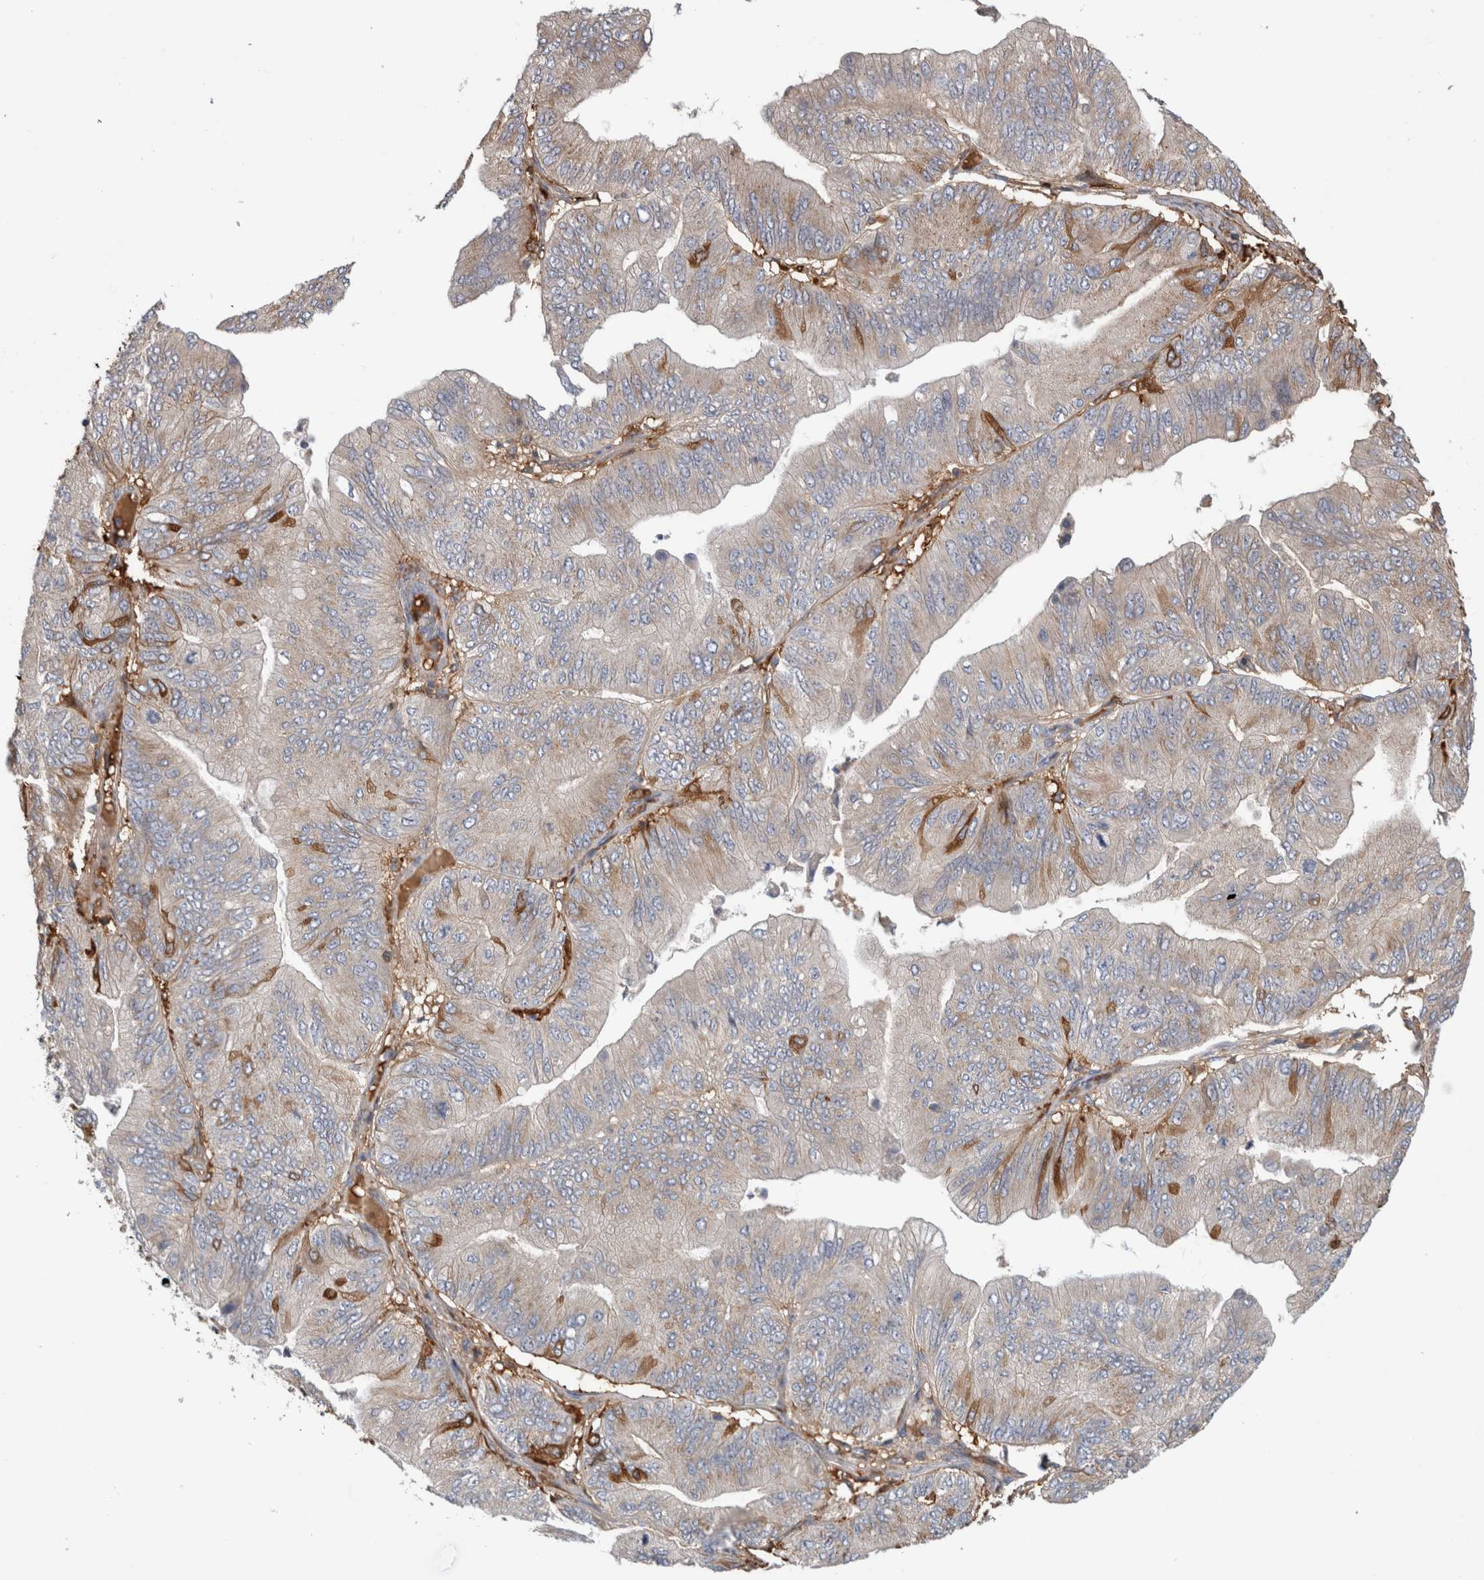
{"staining": {"intensity": "moderate", "quantity": "<25%", "location": "cytoplasmic/membranous"}, "tissue": "ovarian cancer", "cell_type": "Tumor cells", "image_type": "cancer", "snomed": [{"axis": "morphology", "description": "Cystadenocarcinoma, mucinous, NOS"}, {"axis": "topography", "description": "Ovary"}], "caption": "Immunohistochemistry (IHC) (DAB) staining of ovarian cancer shows moderate cytoplasmic/membranous protein expression in about <25% of tumor cells.", "gene": "TBCE", "patient": {"sex": "female", "age": 61}}